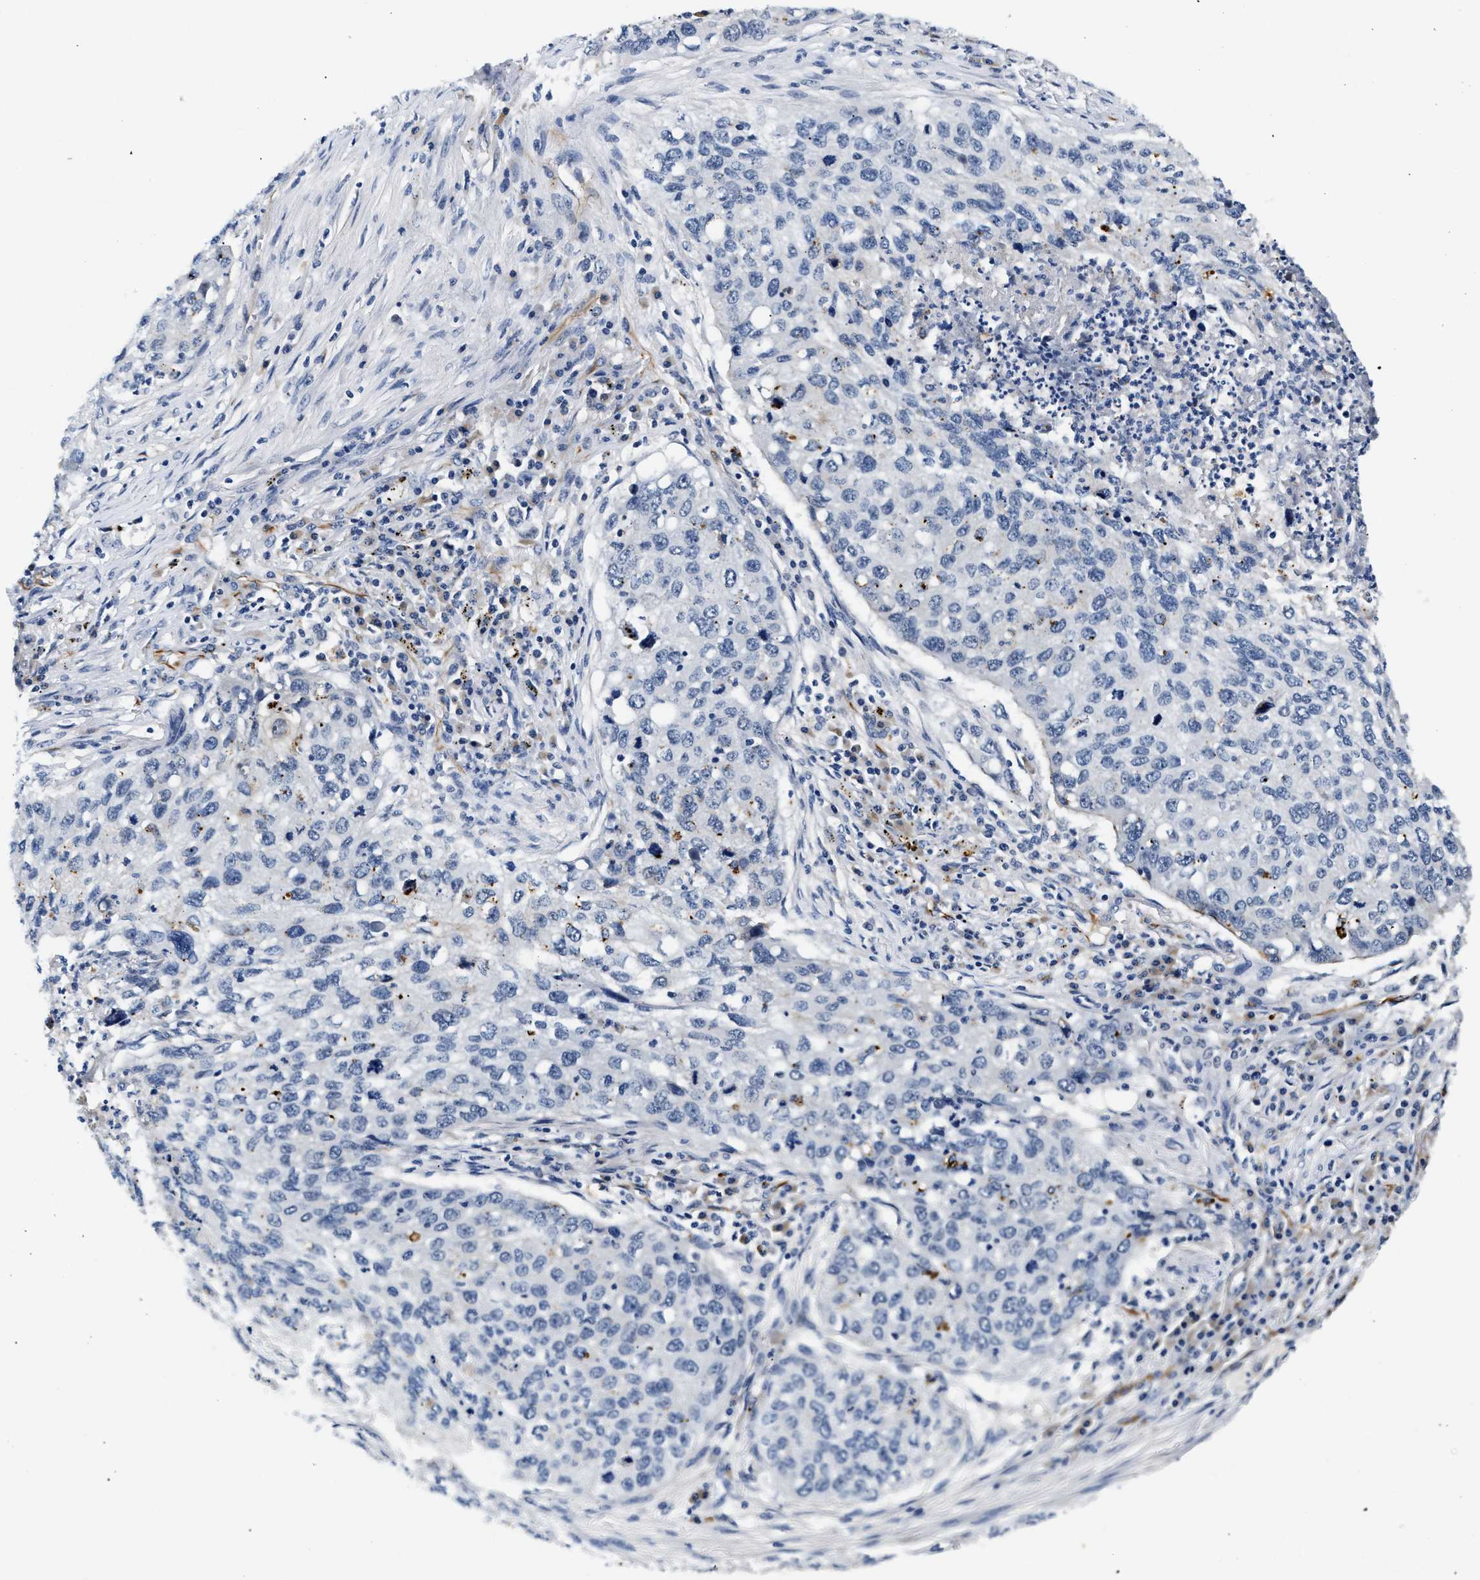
{"staining": {"intensity": "negative", "quantity": "none", "location": "none"}, "tissue": "lung cancer", "cell_type": "Tumor cells", "image_type": "cancer", "snomed": [{"axis": "morphology", "description": "Squamous cell carcinoma, NOS"}, {"axis": "topography", "description": "Lung"}], "caption": "The immunohistochemistry photomicrograph has no significant expression in tumor cells of lung squamous cell carcinoma tissue.", "gene": "MED22", "patient": {"sex": "female", "age": 63}}